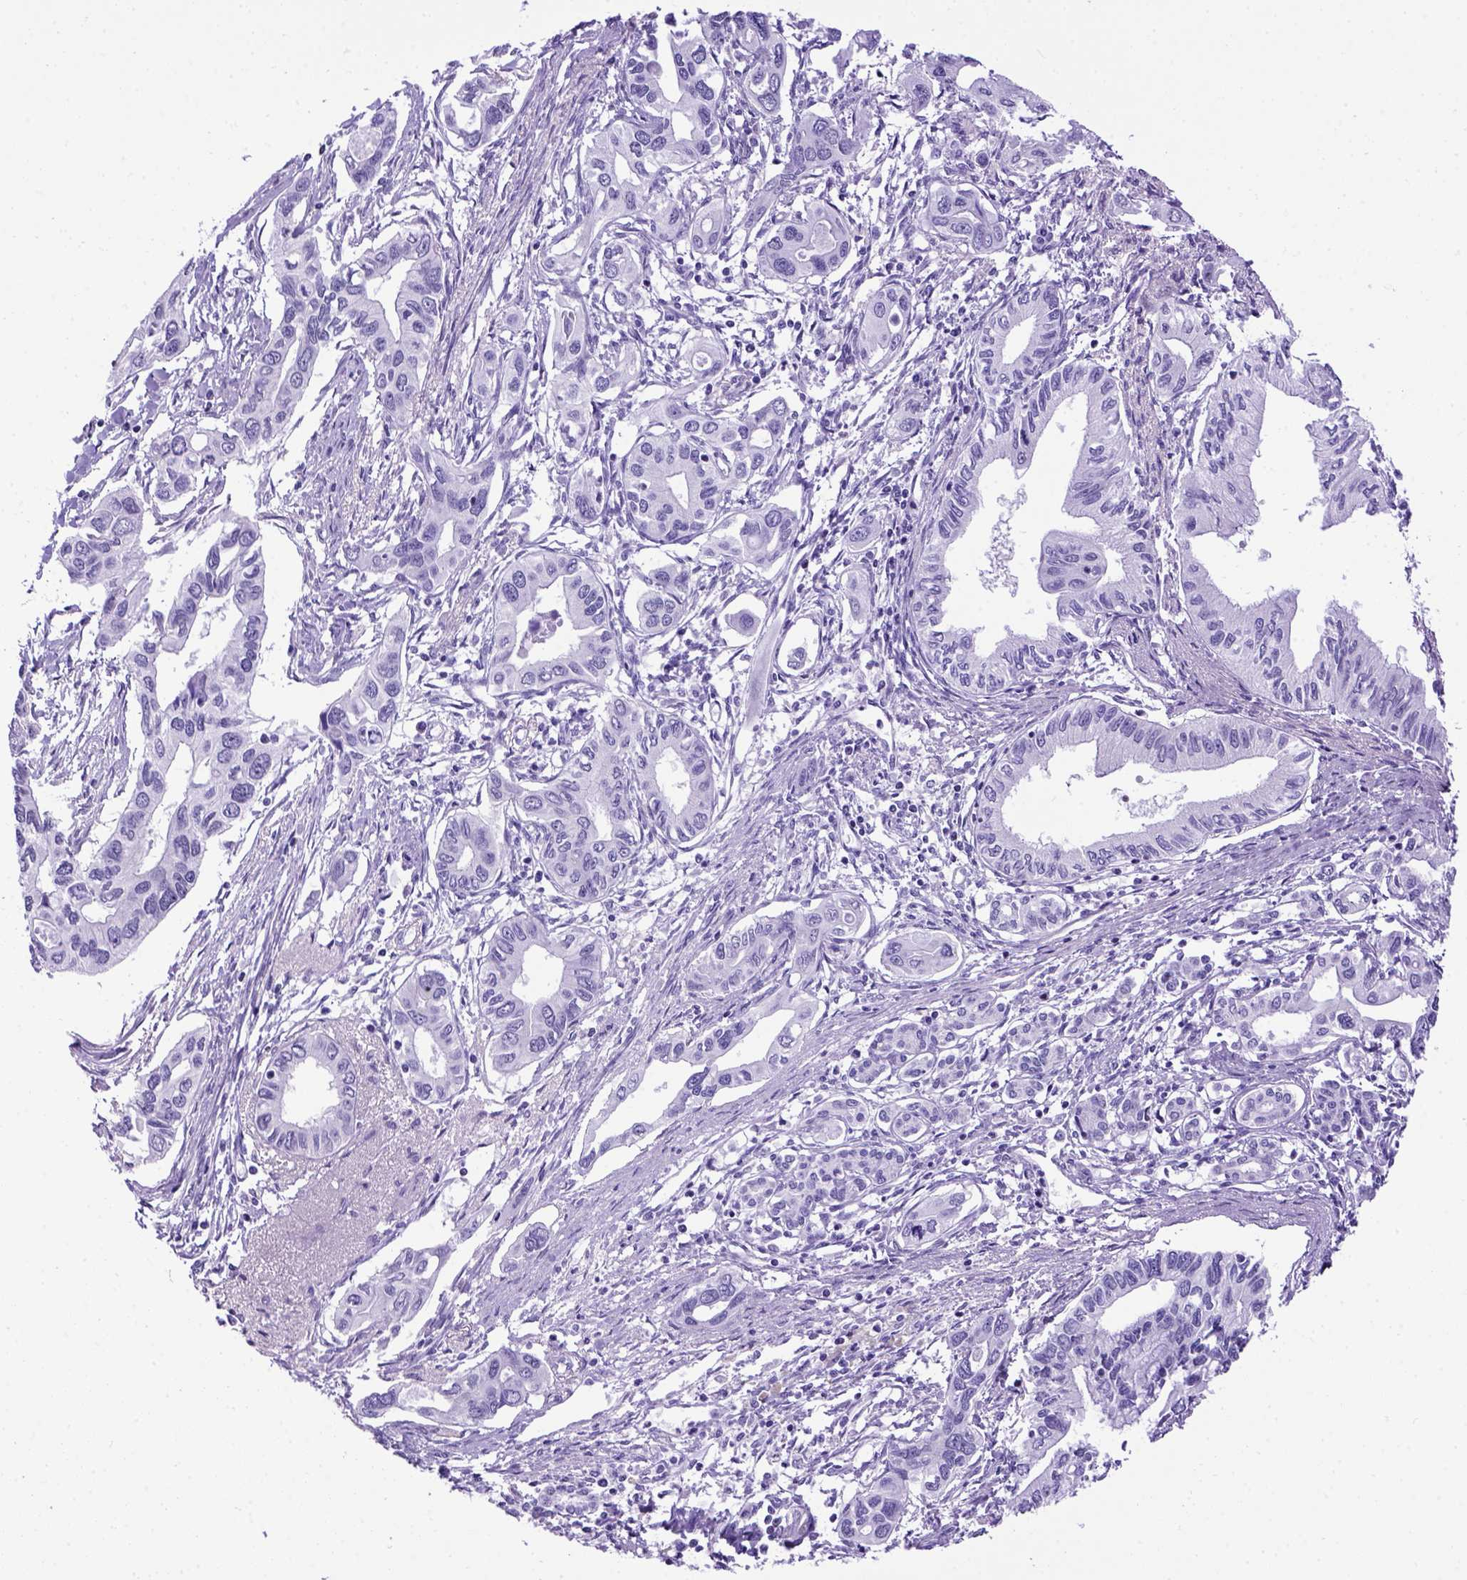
{"staining": {"intensity": "negative", "quantity": "none", "location": "none"}, "tissue": "pancreatic cancer", "cell_type": "Tumor cells", "image_type": "cancer", "snomed": [{"axis": "morphology", "description": "Adenocarcinoma, NOS"}, {"axis": "topography", "description": "Pancreas"}], "caption": "IHC micrograph of pancreatic cancer stained for a protein (brown), which displays no staining in tumor cells.", "gene": "ADAM12", "patient": {"sex": "male", "age": 60}}